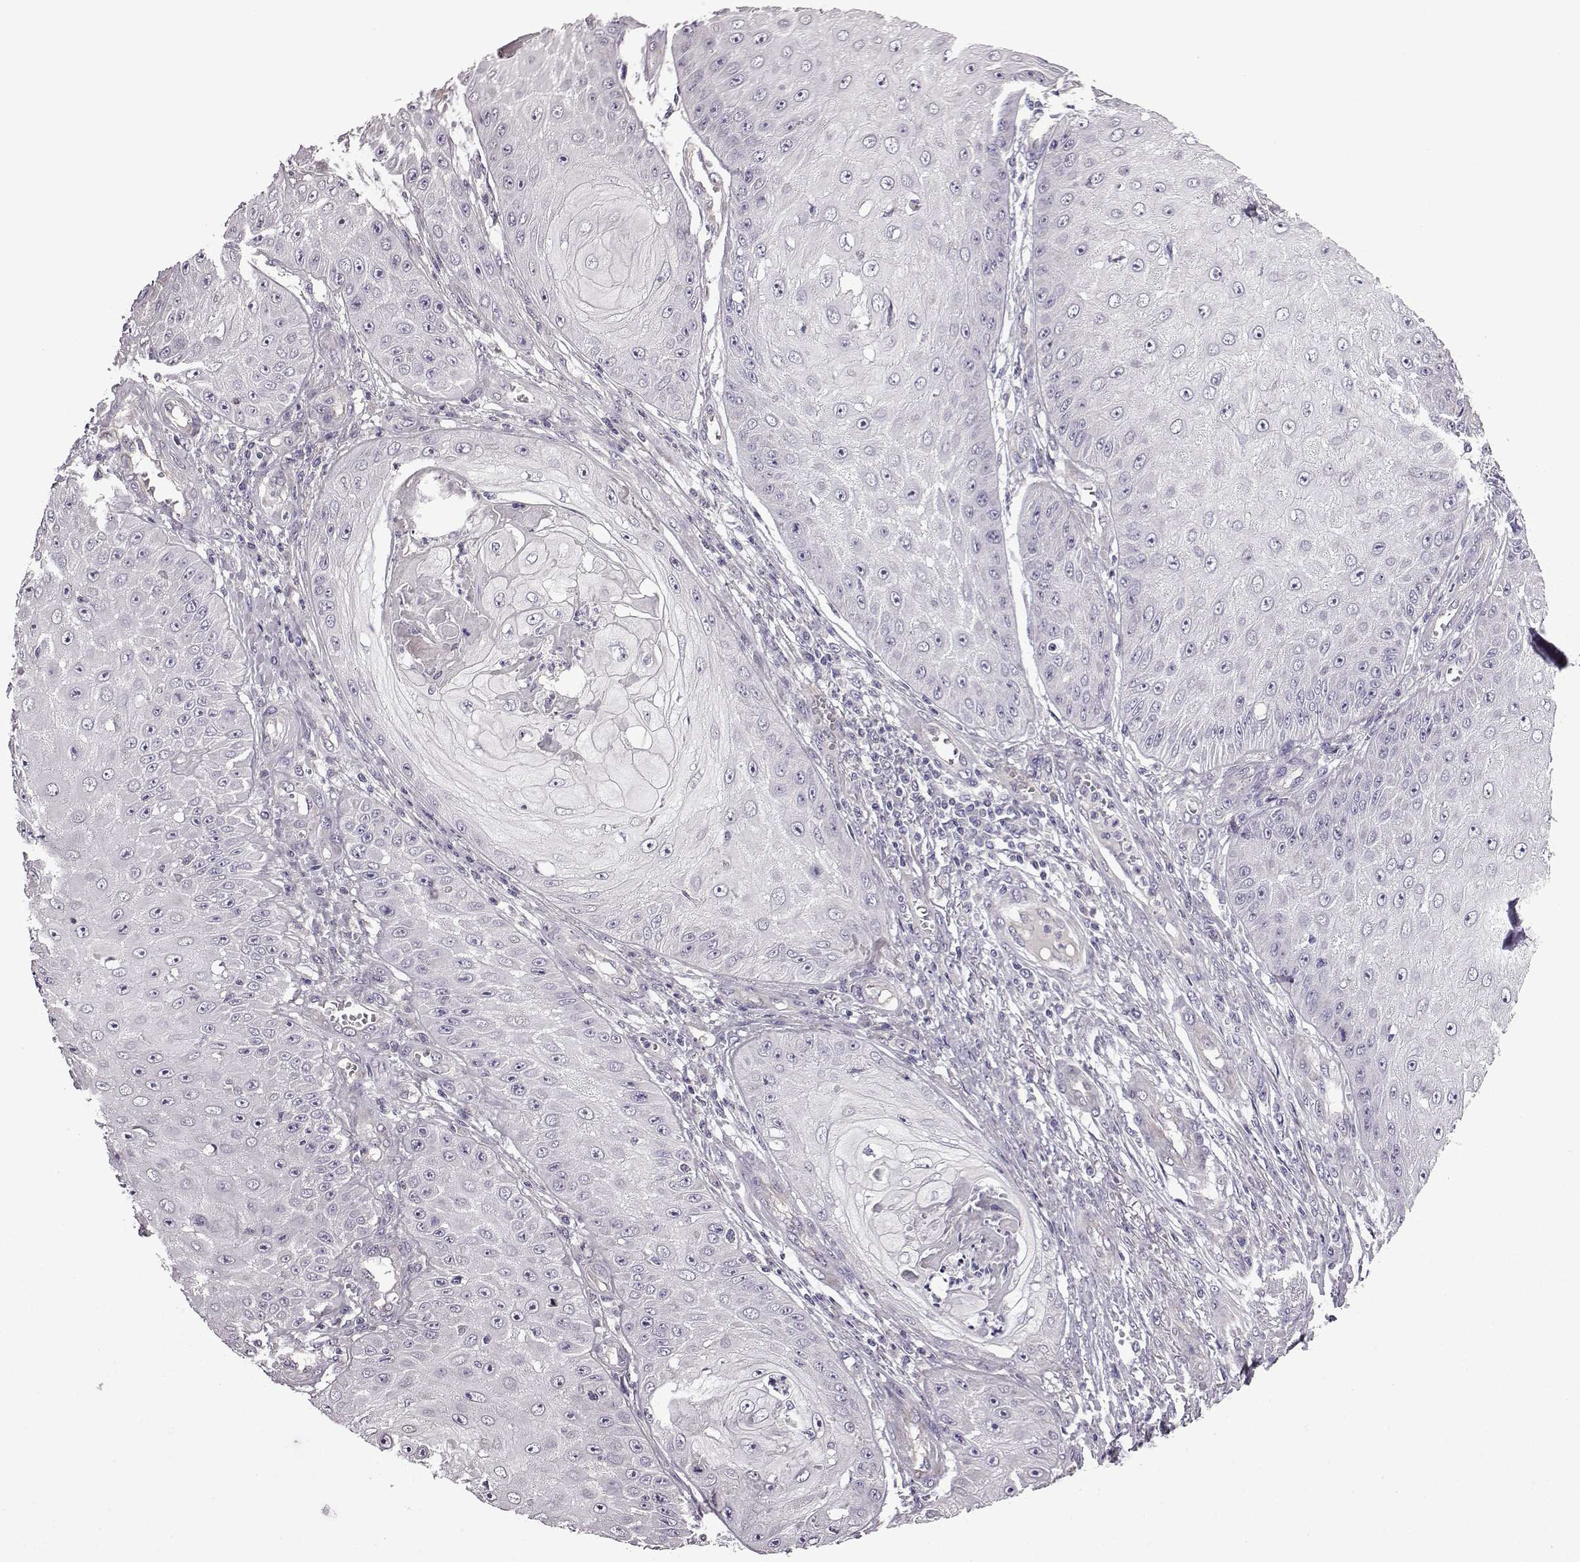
{"staining": {"intensity": "negative", "quantity": "none", "location": "none"}, "tissue": "skin cancer", "cell_type": "Tumor cells", "image_type": "cancer", "snomed": [{"axis": "morphology", "description": "Squamous cell carcinoma, NOS"}, {"axis": "topography", "description": "Skin"}], "caption": "Protein analysis of skin cancer exhibits no significant expression in tumor cells.", "gene": "EDDM3B", "patient": {"sex": "male", "age": 70}}